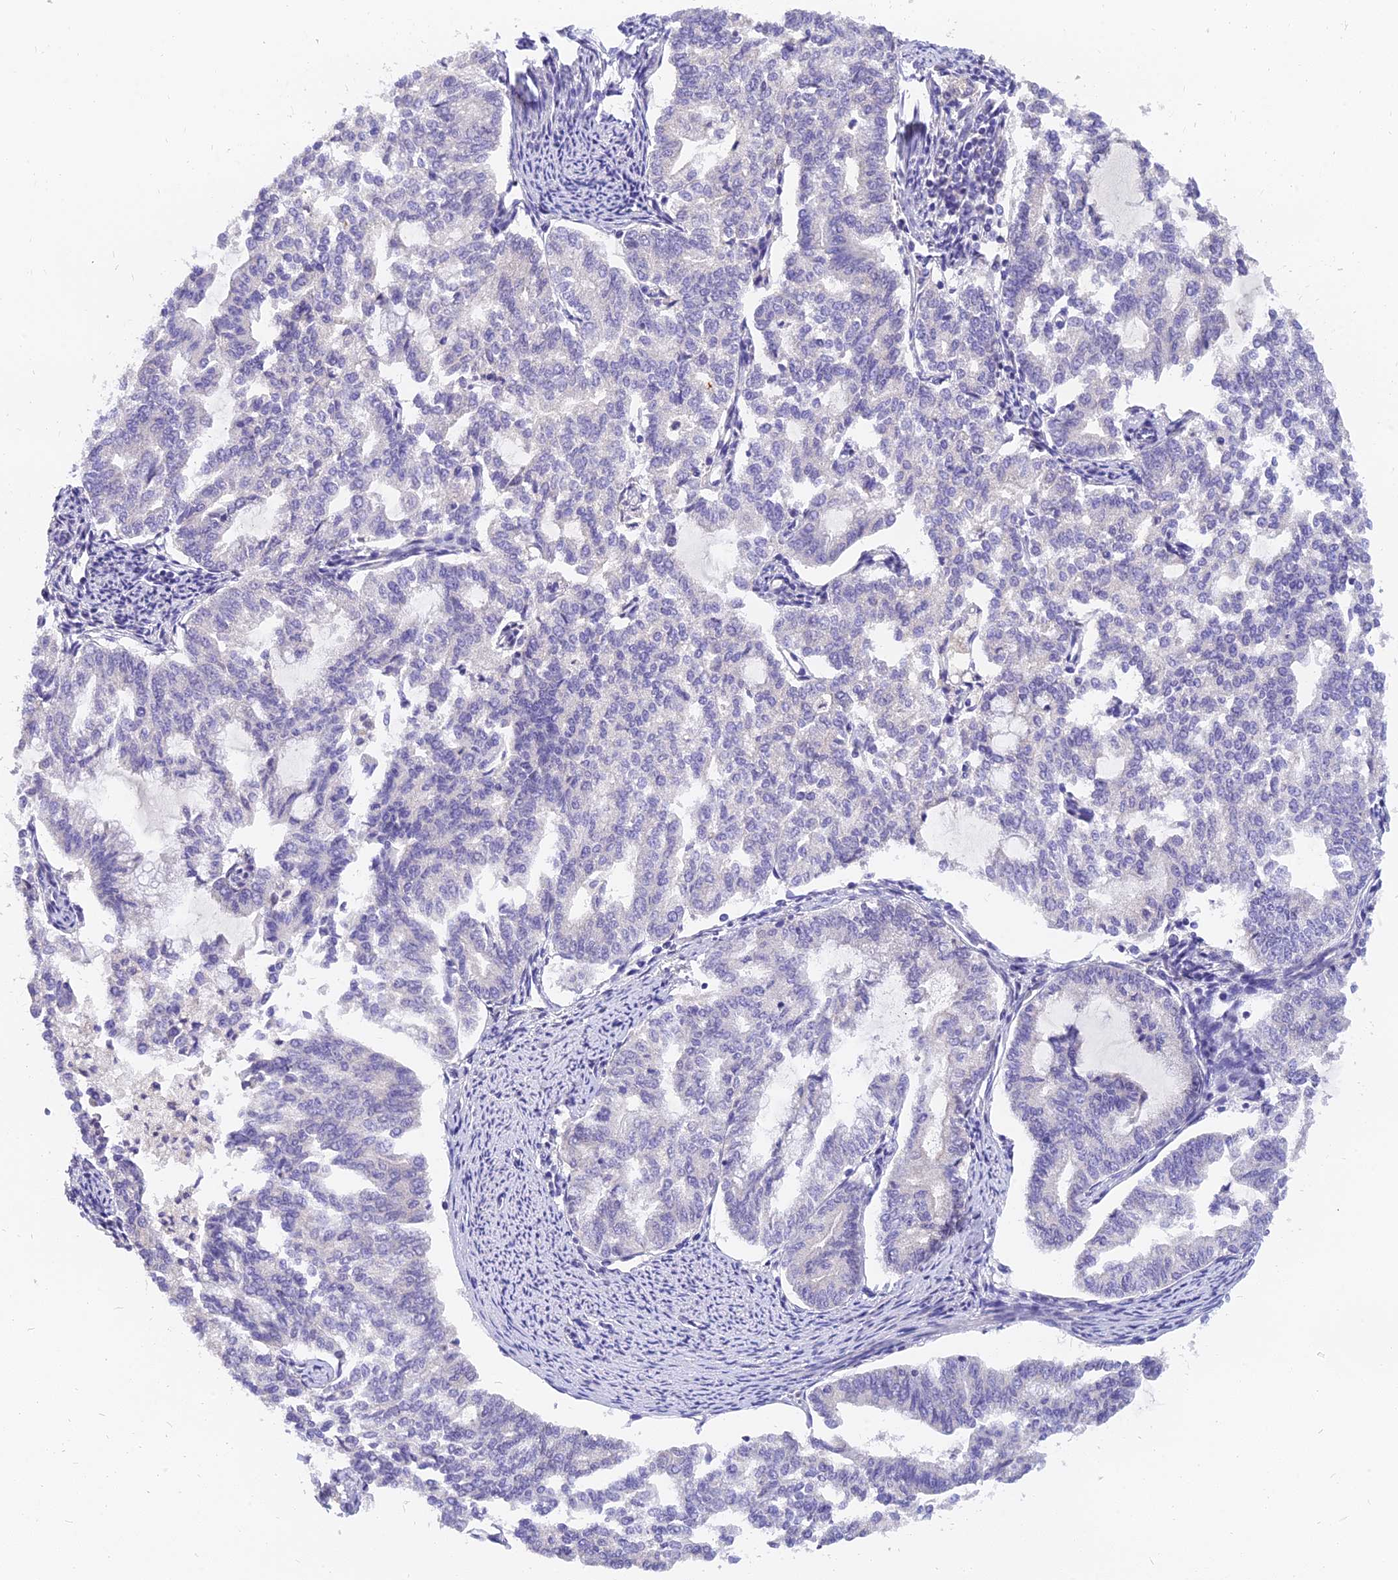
{"staining": {"intensity": "negative", "quantity": "none", "location": "none"}, "tissue": "endometrial cancer", "cell_type": "Tumor cells", "image_type": "cancer", "snomed": [{"axis": "morphology", "description": "Adenocarcinoma, NOS"}, {"axis": "topography", "description": "Endometrium"}], "caption": "Tumor cells show no significant protein expression in endometrial cancer.", "gene": "TMEM161B", "patient": {"sex": "female", "age": 79}}